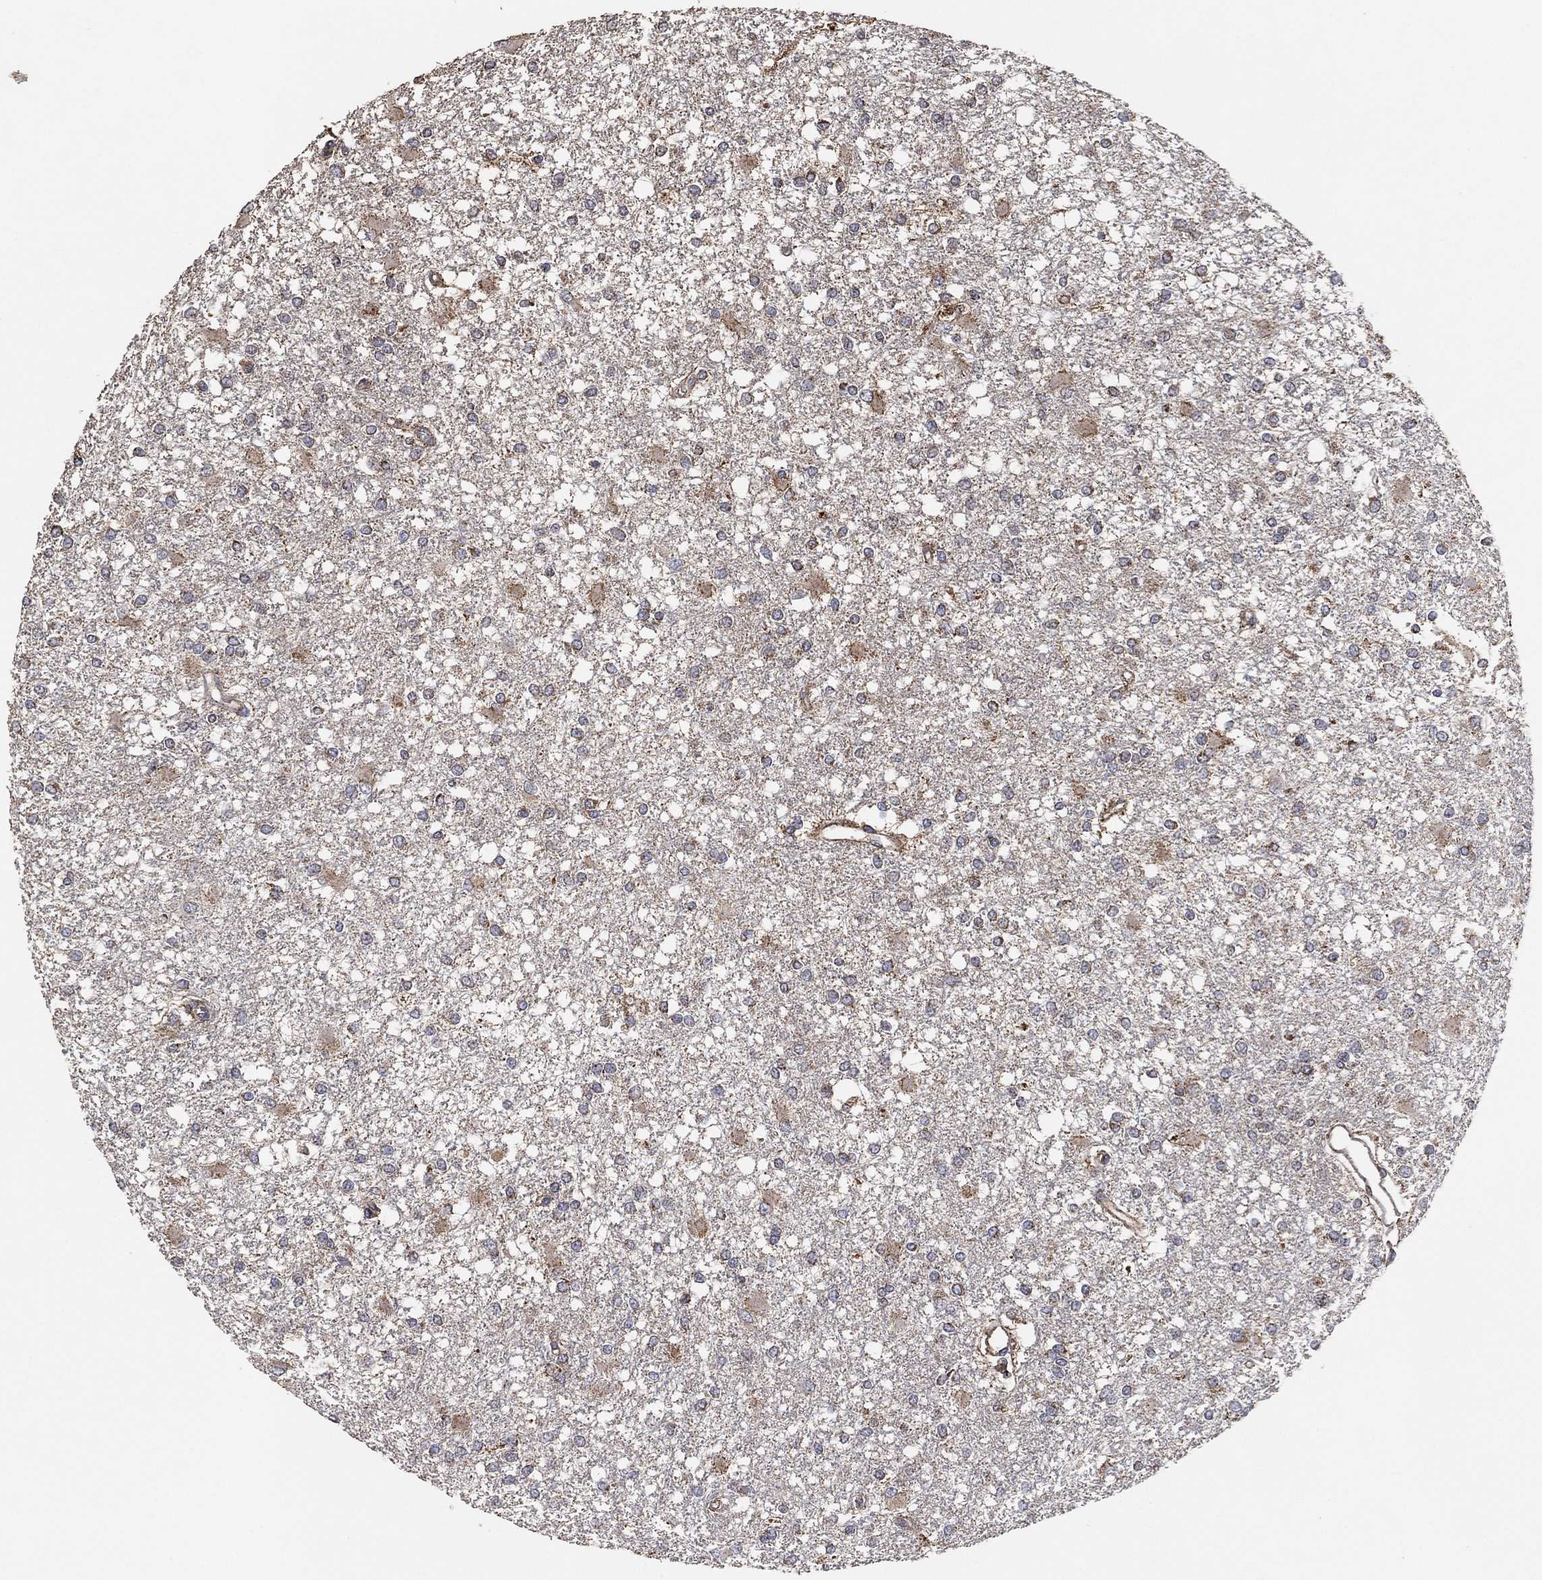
{"staining": {"intensity": "weak", "quantity": "<25%", "location": "cytoplasmic/membranous"}, "tissue": "glioma", "cell_type": "Tumor cells", "image_type": "cancer", "snomed": [{"axis": "morphology", "description": "Glioma, malignant, High grade"}, {"axis": "topography", "description": "Cerebral cortex"}], "caption": "DAB (3,3'-diaminobenzidine) immunohistochemical staining of human glioma displays no significant staining in tumor cells.", "gene": "LIMD1", "patient": {"sex": "male", "age": 79}}